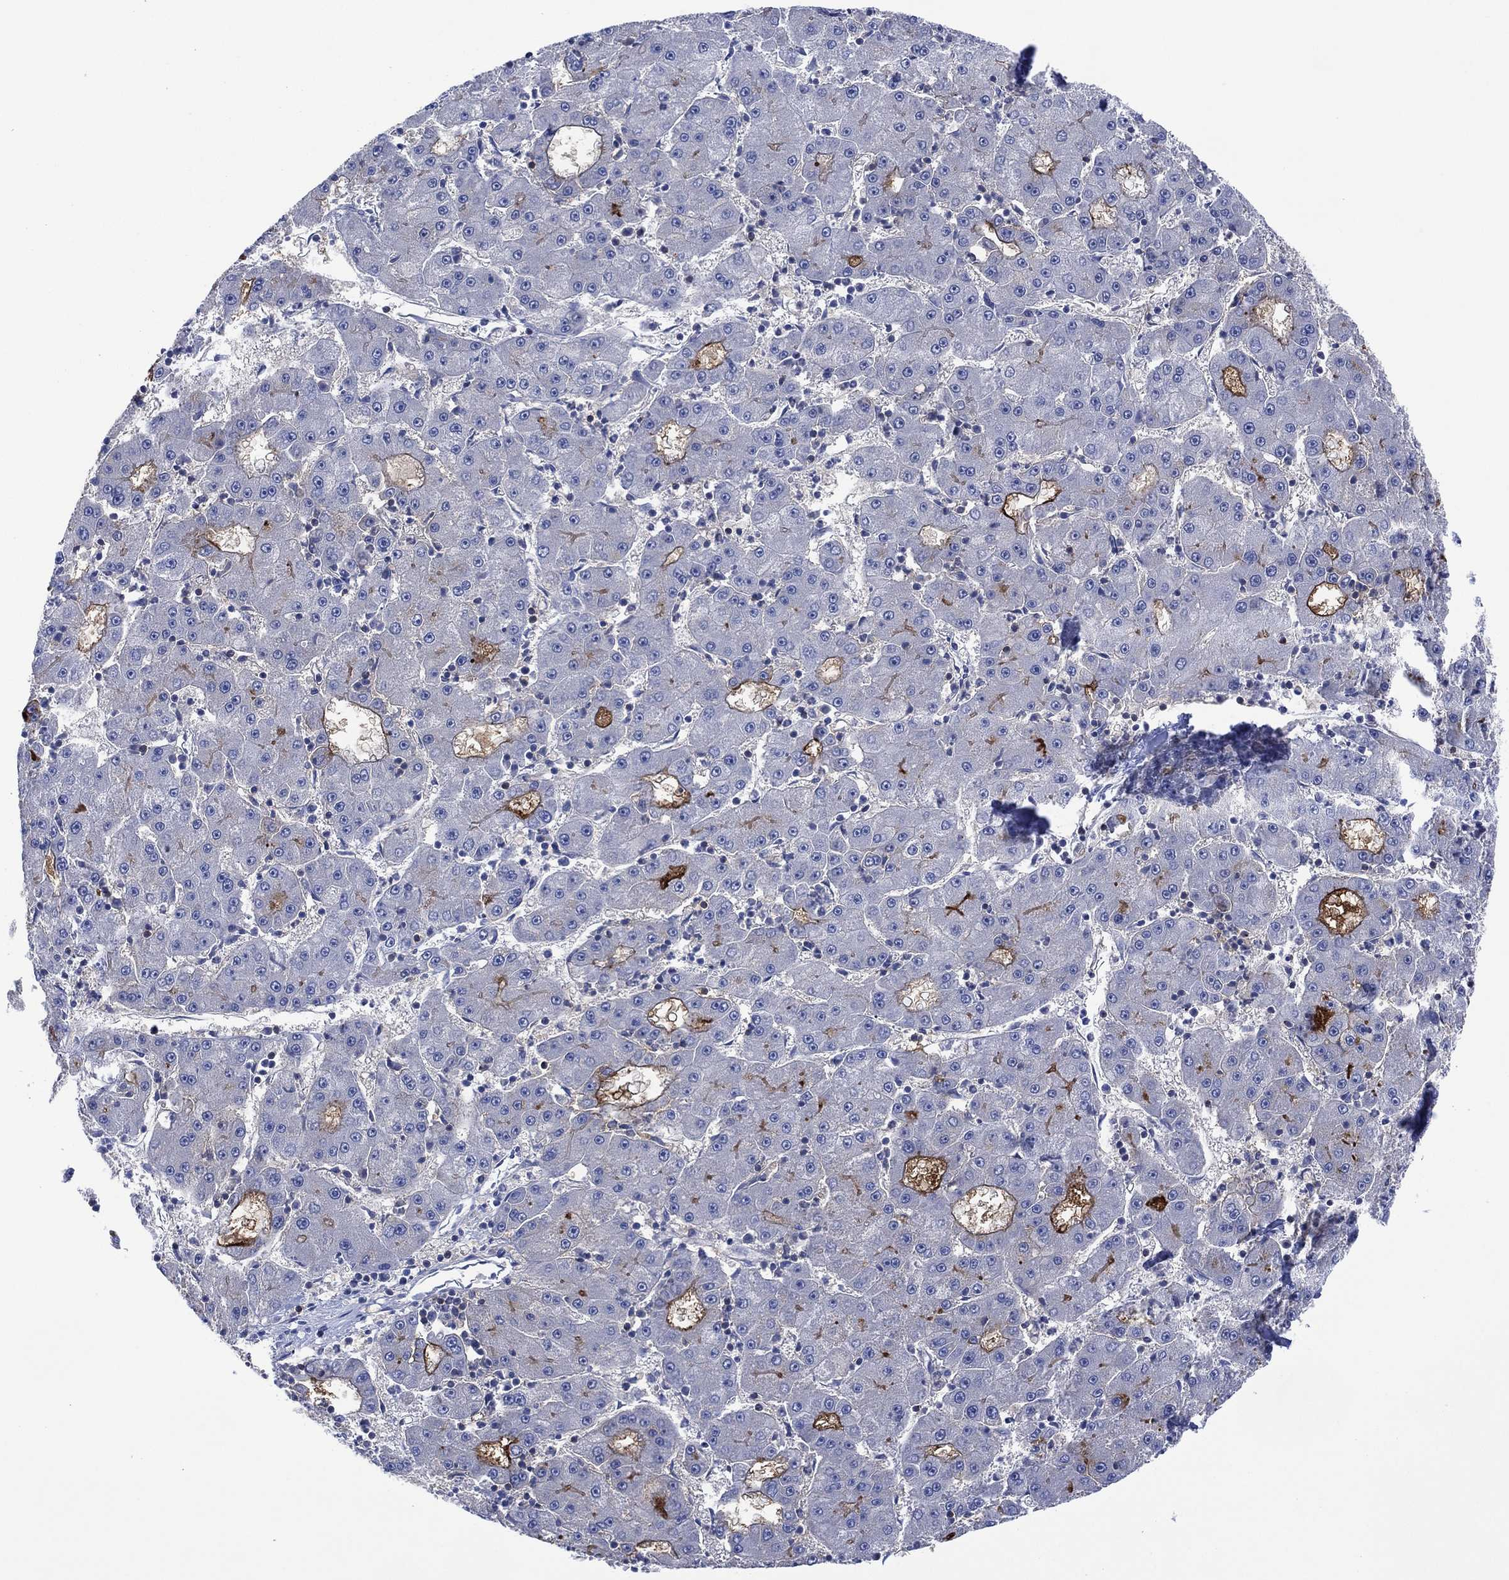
{"staining": {"intensity": "strong", "quantity": "<25%", "location": "cytoplasmic/membranous"}, "tissue": "liver cancer", "cell_type": "Tumor cells", "image_type": "cancer", "snomed": [{"axis": "morphology", "description": "Carcinoma, Hepatocellular, NOS"}, {"axis": "topography", "description": "Liver"}], "caption": "Protein analysis of liver cancer (hepatocellular carcinoma) tissue demonstrates strong cytoplasmic/membranous expression in approximately <25% of tumor cells.", "gene": "DPP4", "patient": {"sex": "male", "age": 73}}